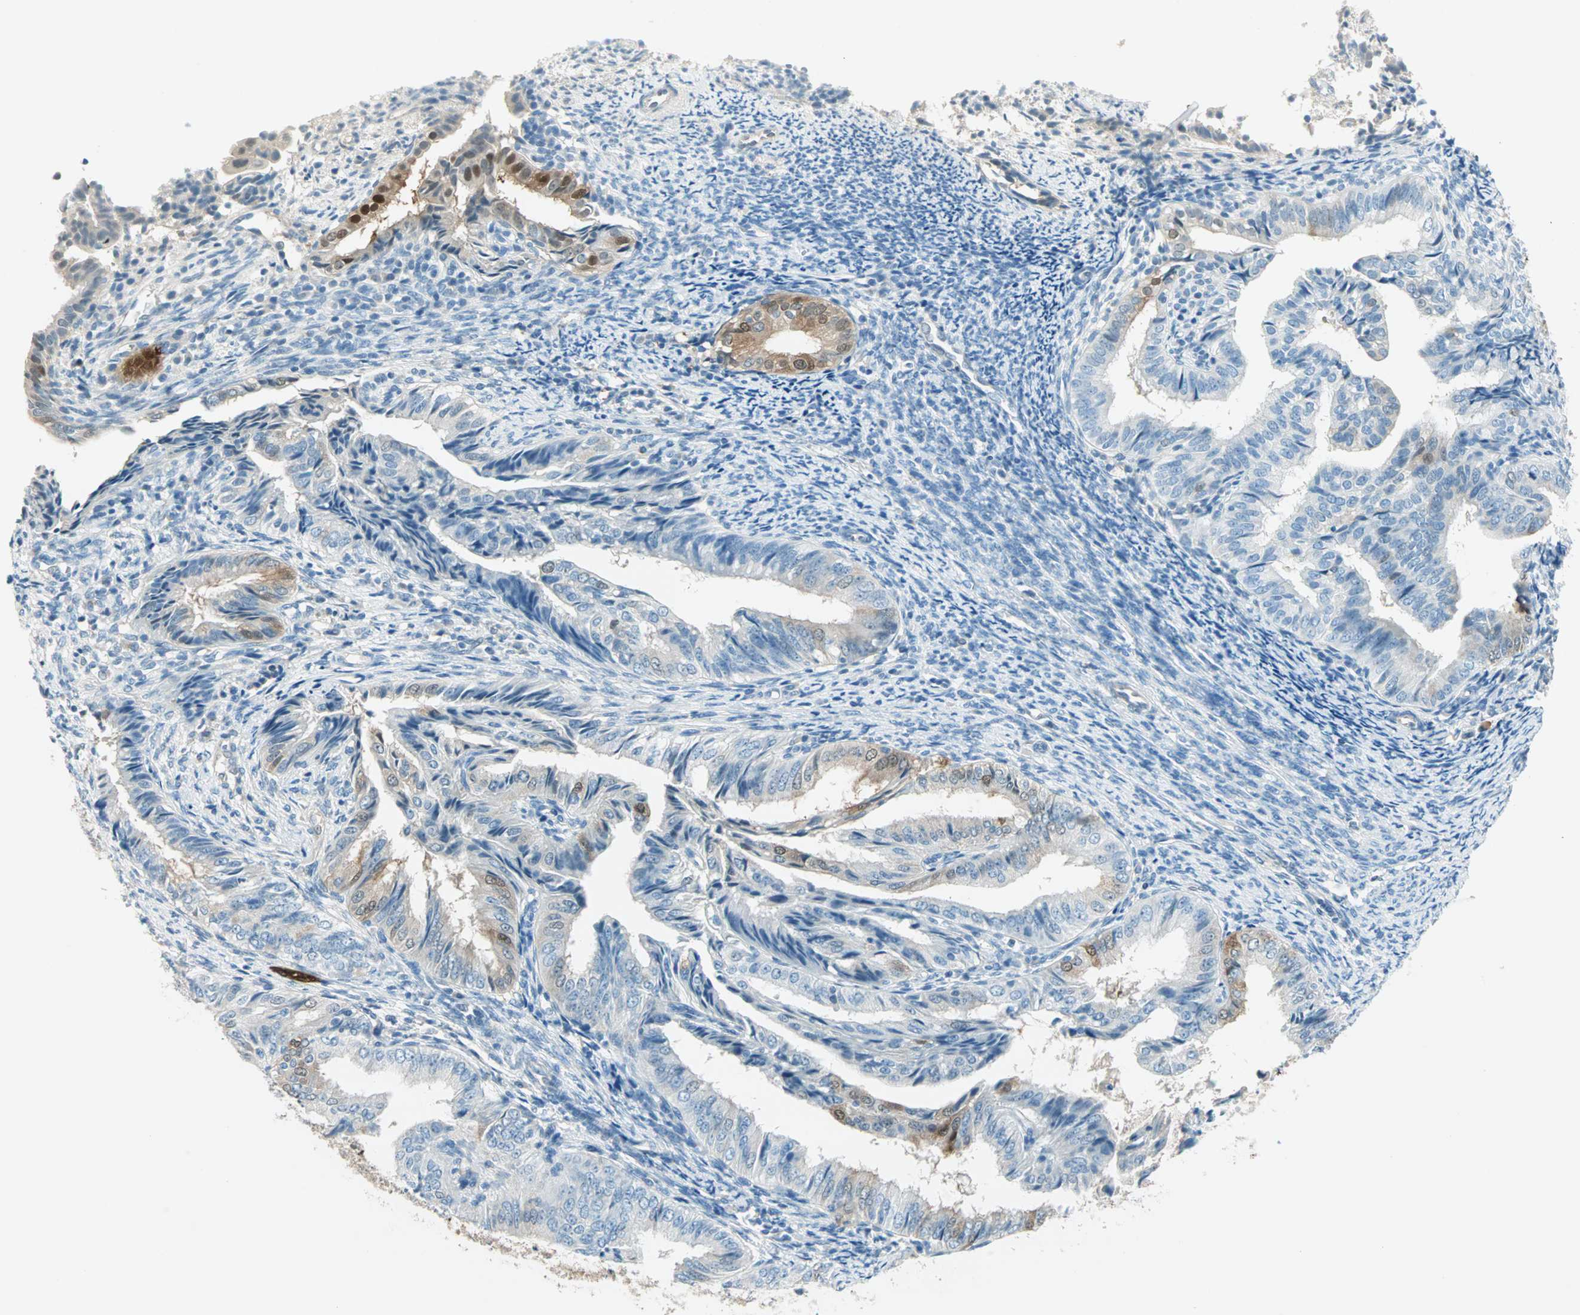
{"staining": {"intensity": "strong", "quantity": "<25%", "location": "cytoplasmic/membranous,nuclear"}, "tissue": "endometrial cancer", "cell_type": "Tumor cells", "image_type": "cancer", "snomed": [{"axis": "morphology", "description": "Adenocarcinoma, NOS"}, {"axis": "topography", "description": "Endometrium"}], "caption": "Brown immunohistochemical staining in human endometrial cancer demonstrates strong cytoplasmic/membranous and nuclear positivity in approximately <25% of tumor cells. (Brightfield microscopy of DAB IHC at high magnification).", "gene": "S100A1", "patient": {"sex": "female", "age": 58}}